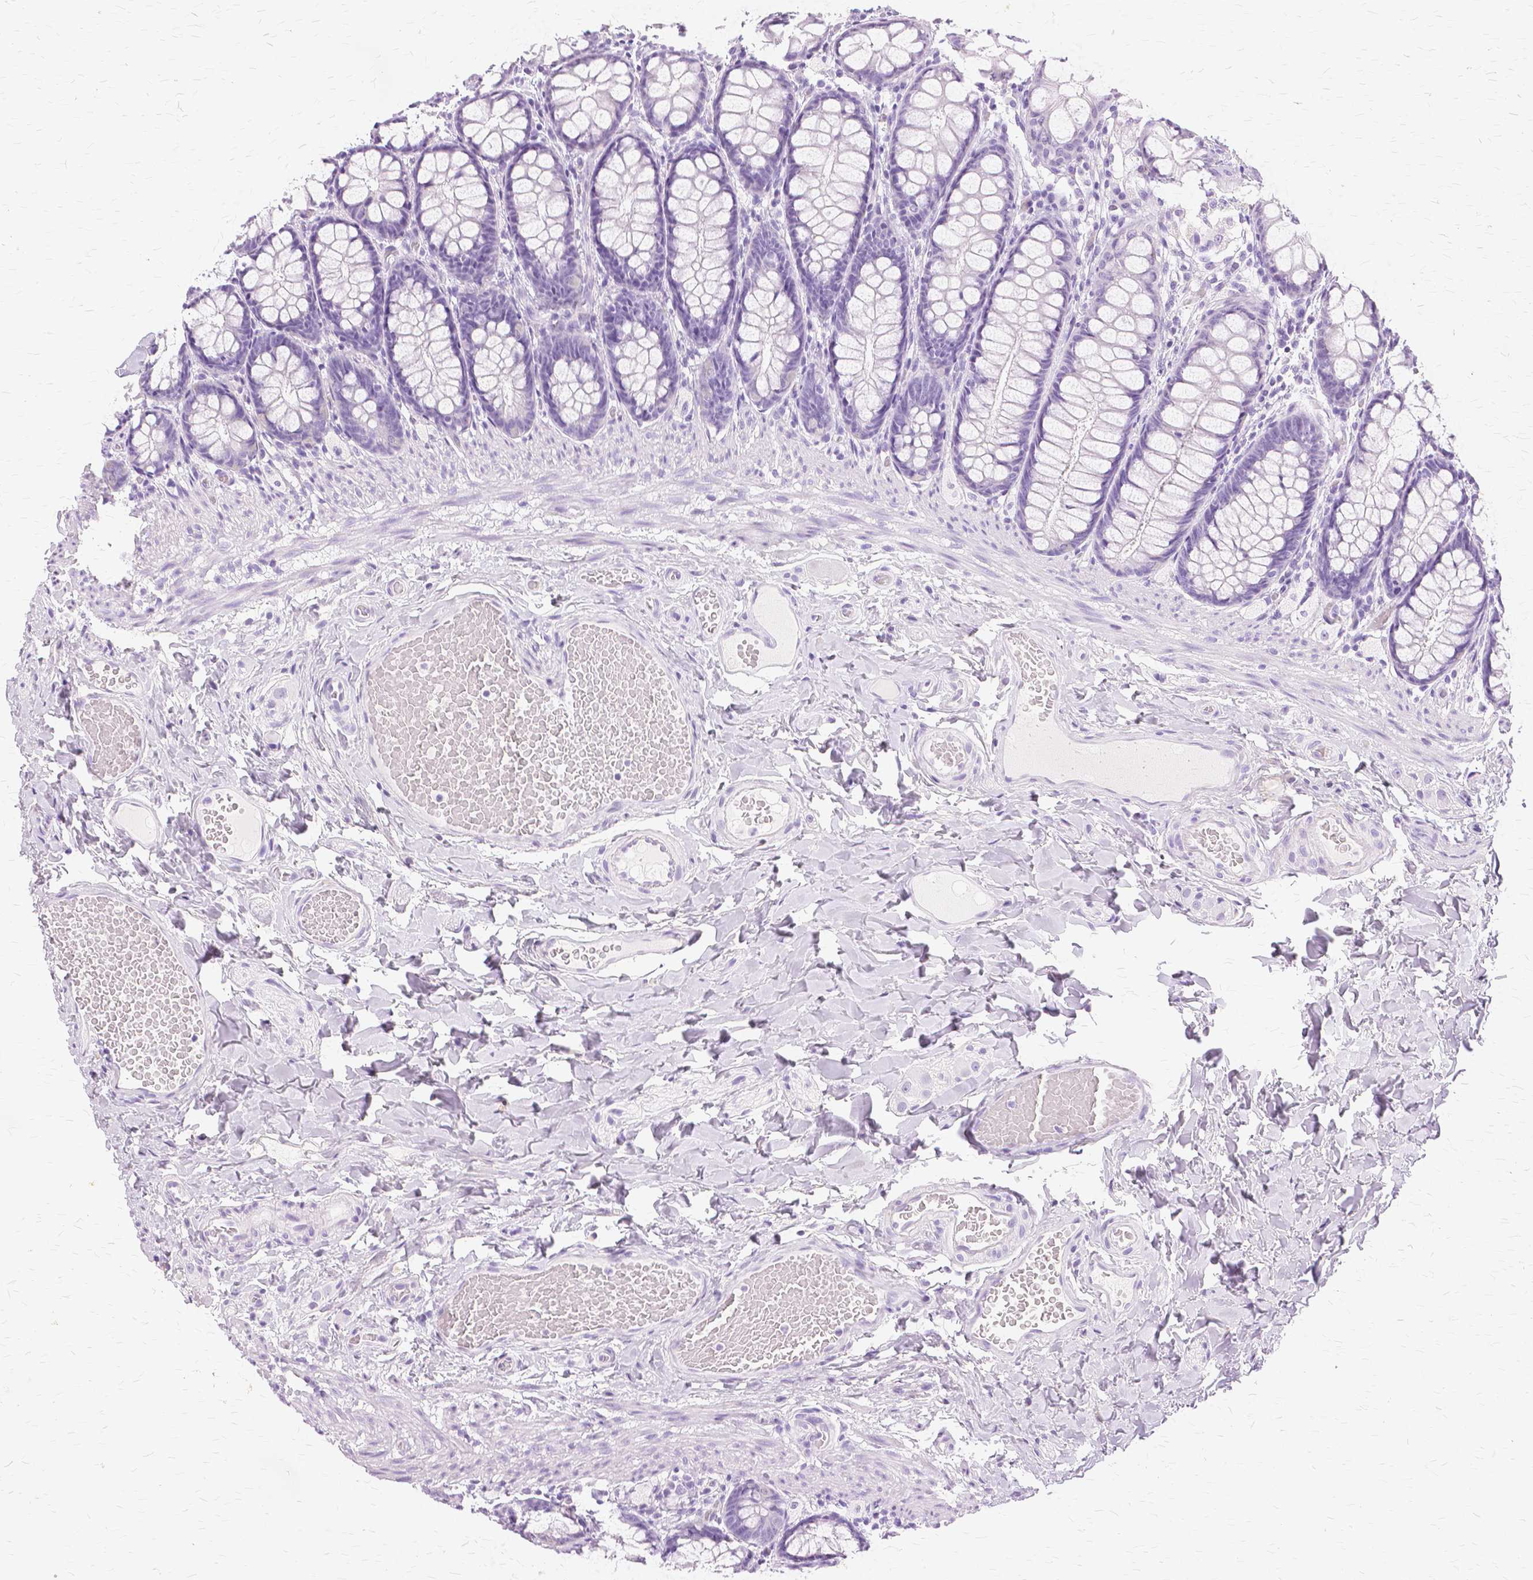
{"staining": {"intensity": "negative", "quantity": "none", "location": "none"}, "tissue": "colon", "cell_type": "Endothelial cells", "image_type": "normal", "snomed": [{"axis": "morphology", "description": "Normal tissue, NOS"}, {"axis": "topography", "description": "Colon"}], "caption": "DAB (3,3'-diaminobenzidine) immunohistochemical staining of benign colon shows no significant expression in endothelial cells.", "gene": "TGM1", "patient": {"sex": "male", "age": 47}}